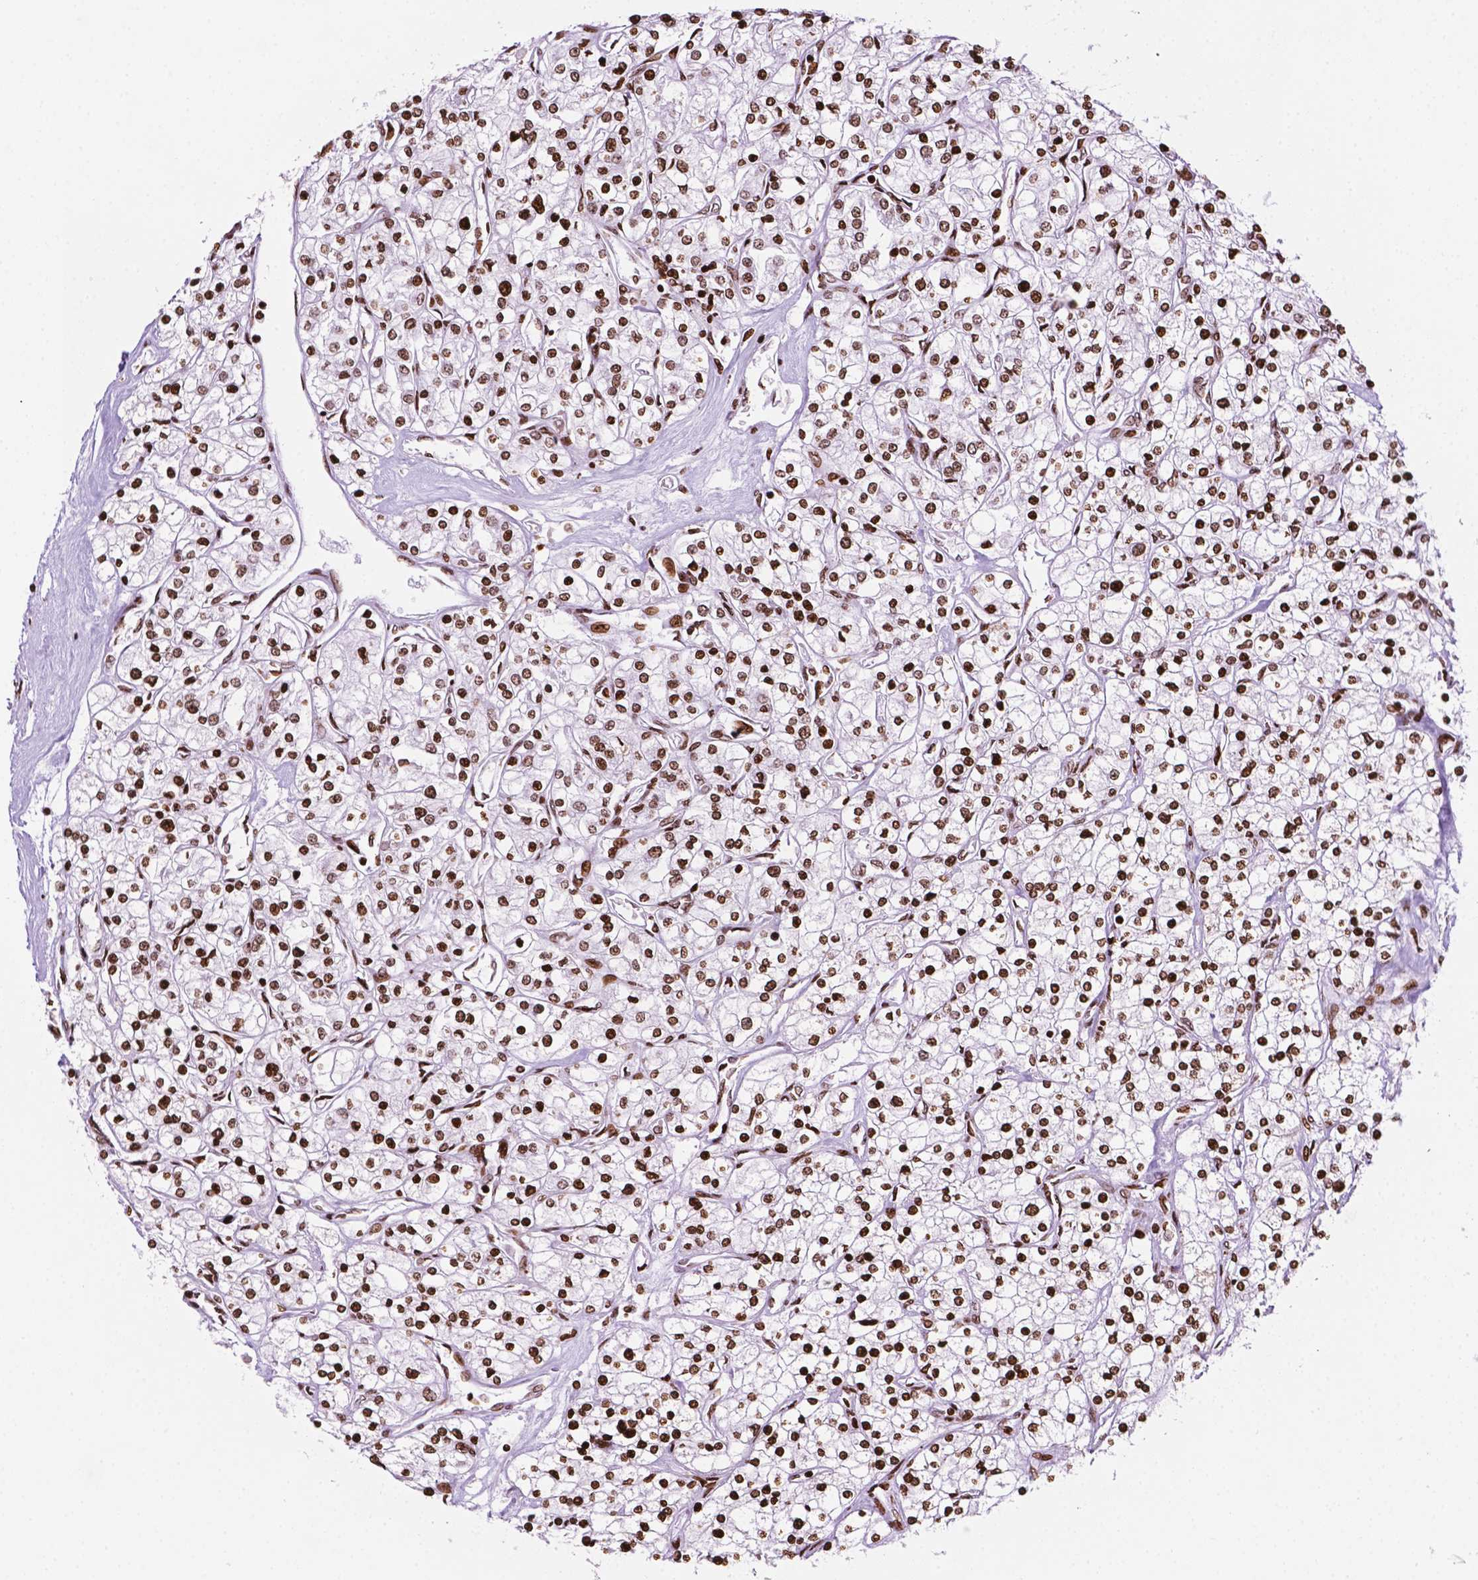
{"staining": {"intensity": "strong", "quantity": ">75%", "location": "nuclear"}, "tissue": "renal cancer", "cell_type": "Tumor cells", "image_type": "cancer", "snomed": [{"axis": "morphology", "description": "Adenocarcinoma, NOS"}, {"axis": "topography", "description": "Kidney"}], "caption": "Tumor cells reveal strong nuclear expression in approximately >75% of cells in adenocarcinoma (renal).", "gene": "TMEM250", "patient": {"sex": "male", "age": 80}}